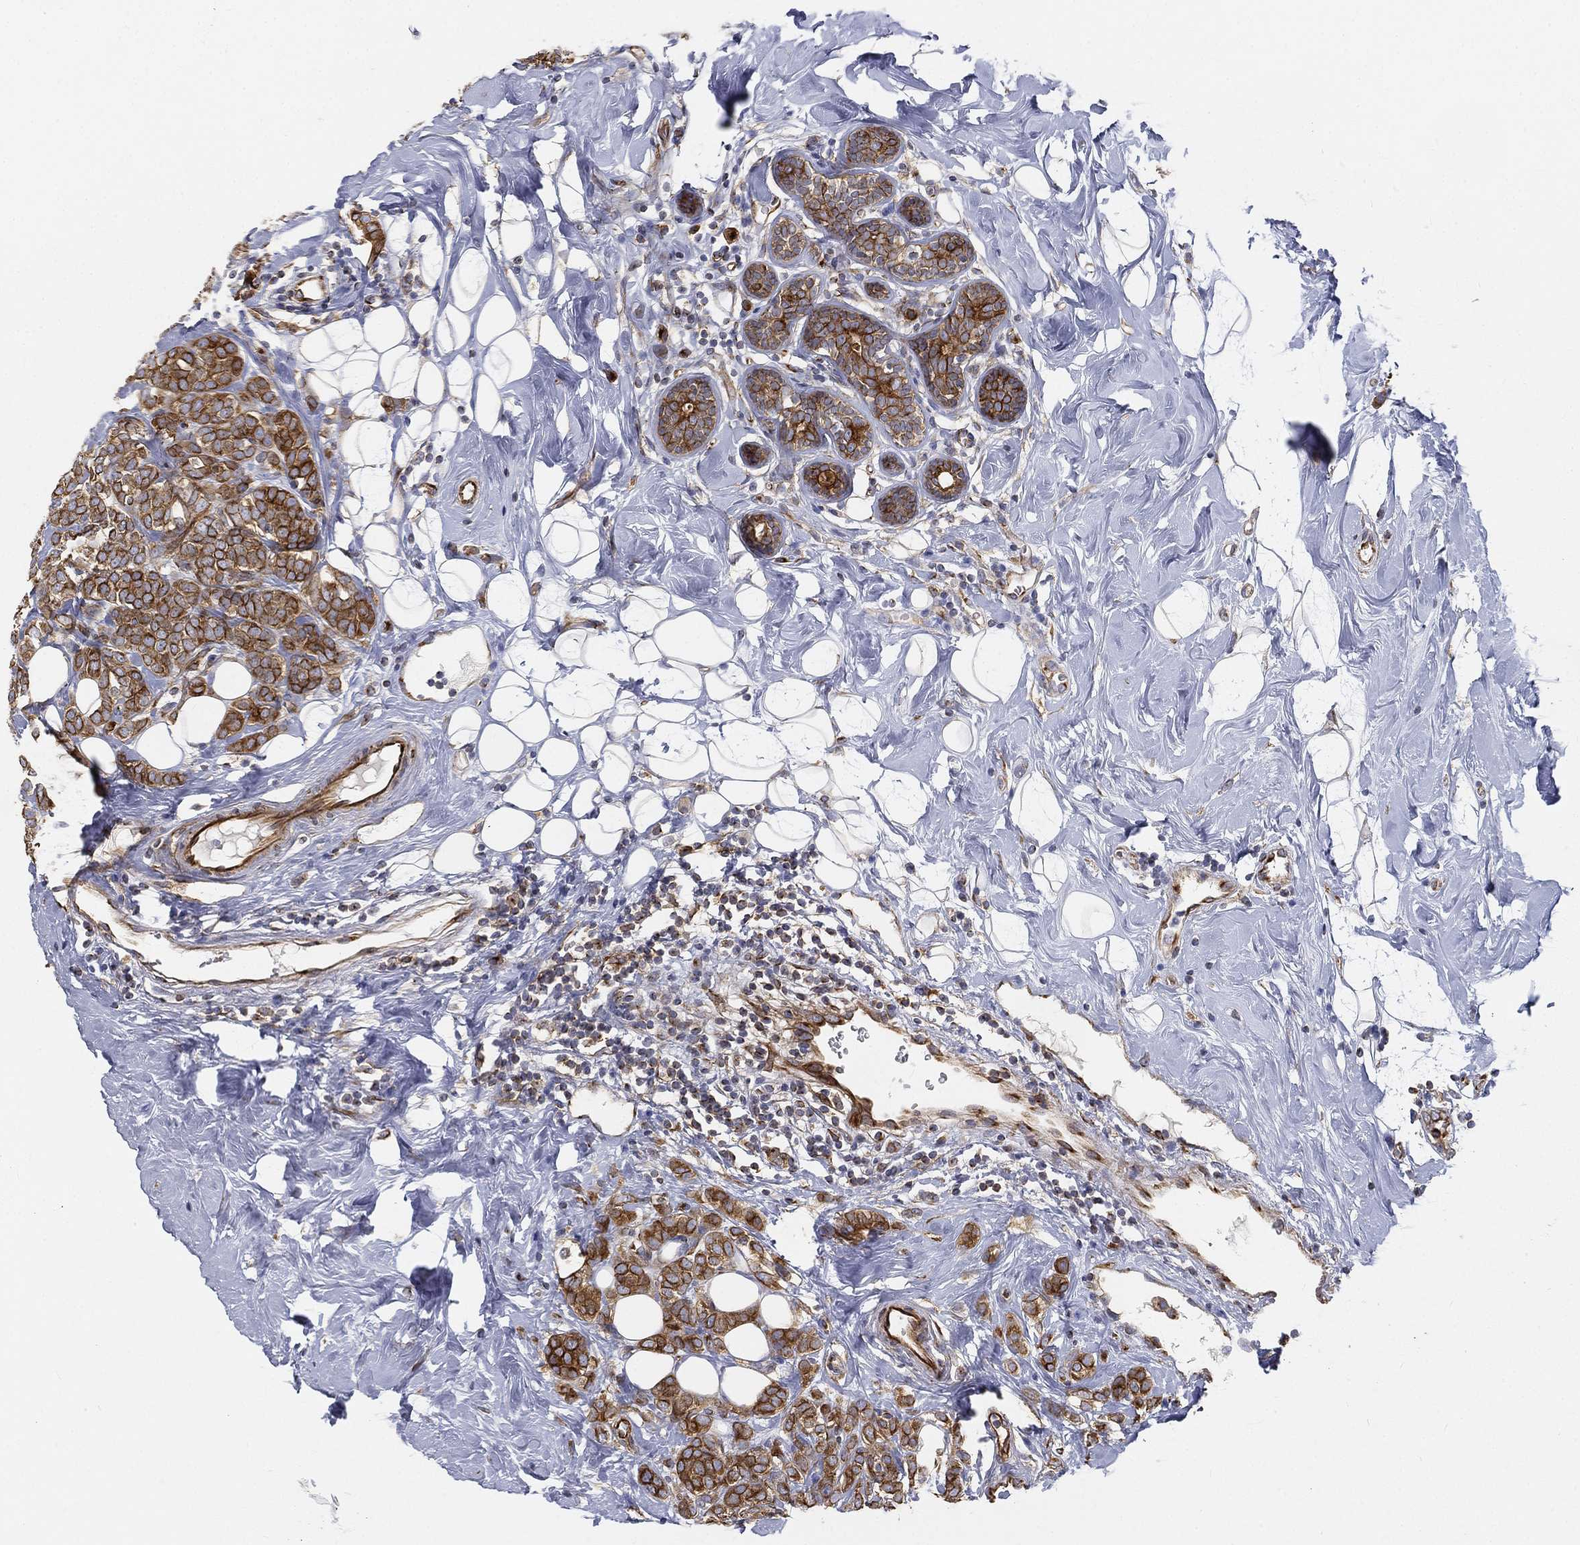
{"staining": {"intensity": "strong", "quantity": ">75%", "location": "cytoplasmic/membranous"}, "tissue": "breast cancer", "cell_type": "Tumor cells", "image_type": "cancer", "snomed": [{"axis": "morphology", "description": "Lobular carcinoma"}, {"axis": "topography", "description": "Breast"}], "caption": "The histopathology image displays staining of breast cancer (lobular carcinoma), revealing strong cytoplasmic/membranous protein expression (brown color) within tumor cells.", "gene": "TMEM25", "patient": {"sex": "female", "age": 49}}